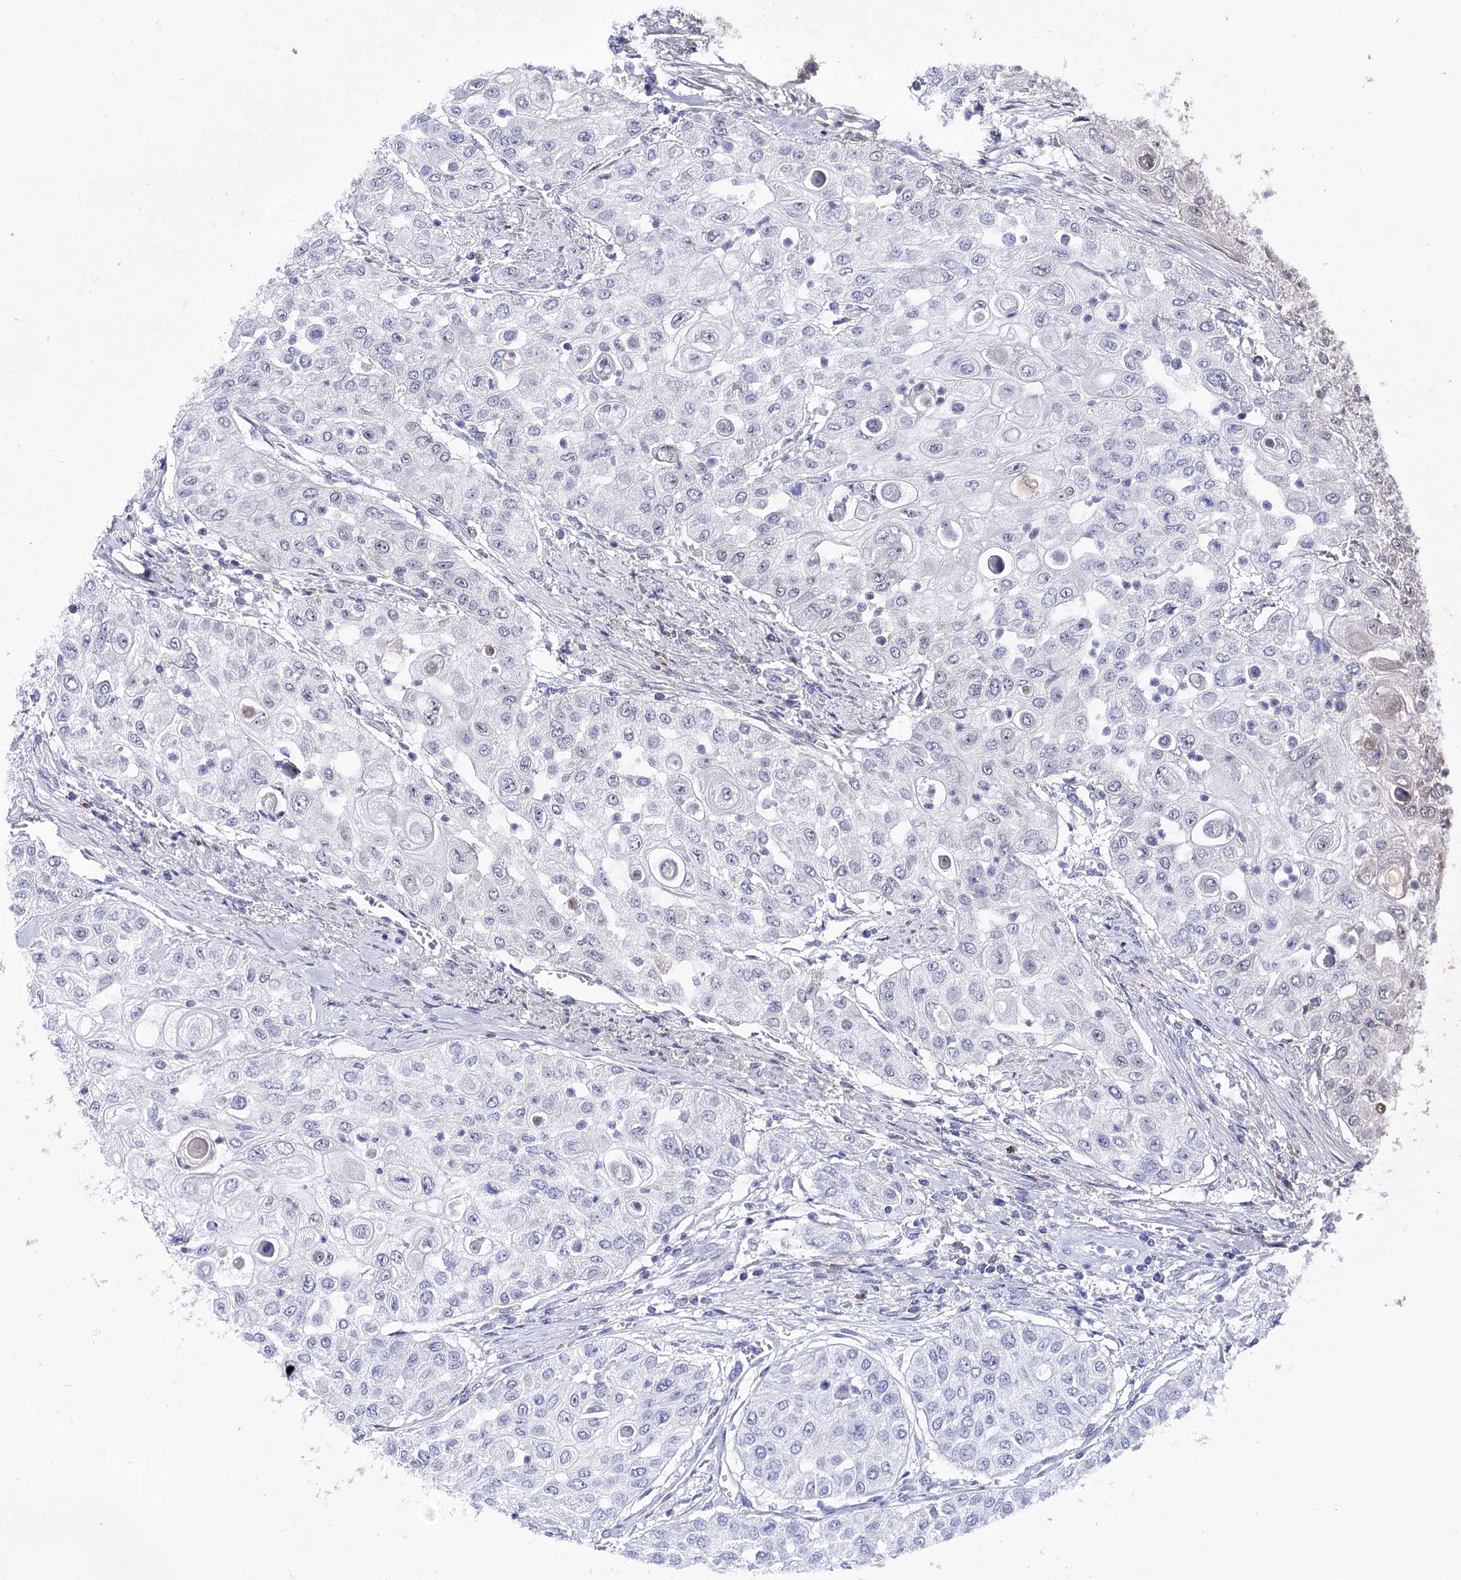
{"staining": {"intensity": "negative", "quantity": "none", "location": "none"}, "tissue": "urothelial cancer", "cell_type": "Tumor cells", "image_type": "cancer", "snomed": [{"axis": "morphology", "description": "Urothelial carcinoma, High grade"}, {"axis": "topography", "description": "Urinary bladder"}], "caption": "The photomicrograph demonstrates no staining of tumor cells in high-grade urothelial carcinoma.", "gene": "PCGF5", "patient": {"sex": "female", "age": 79}}